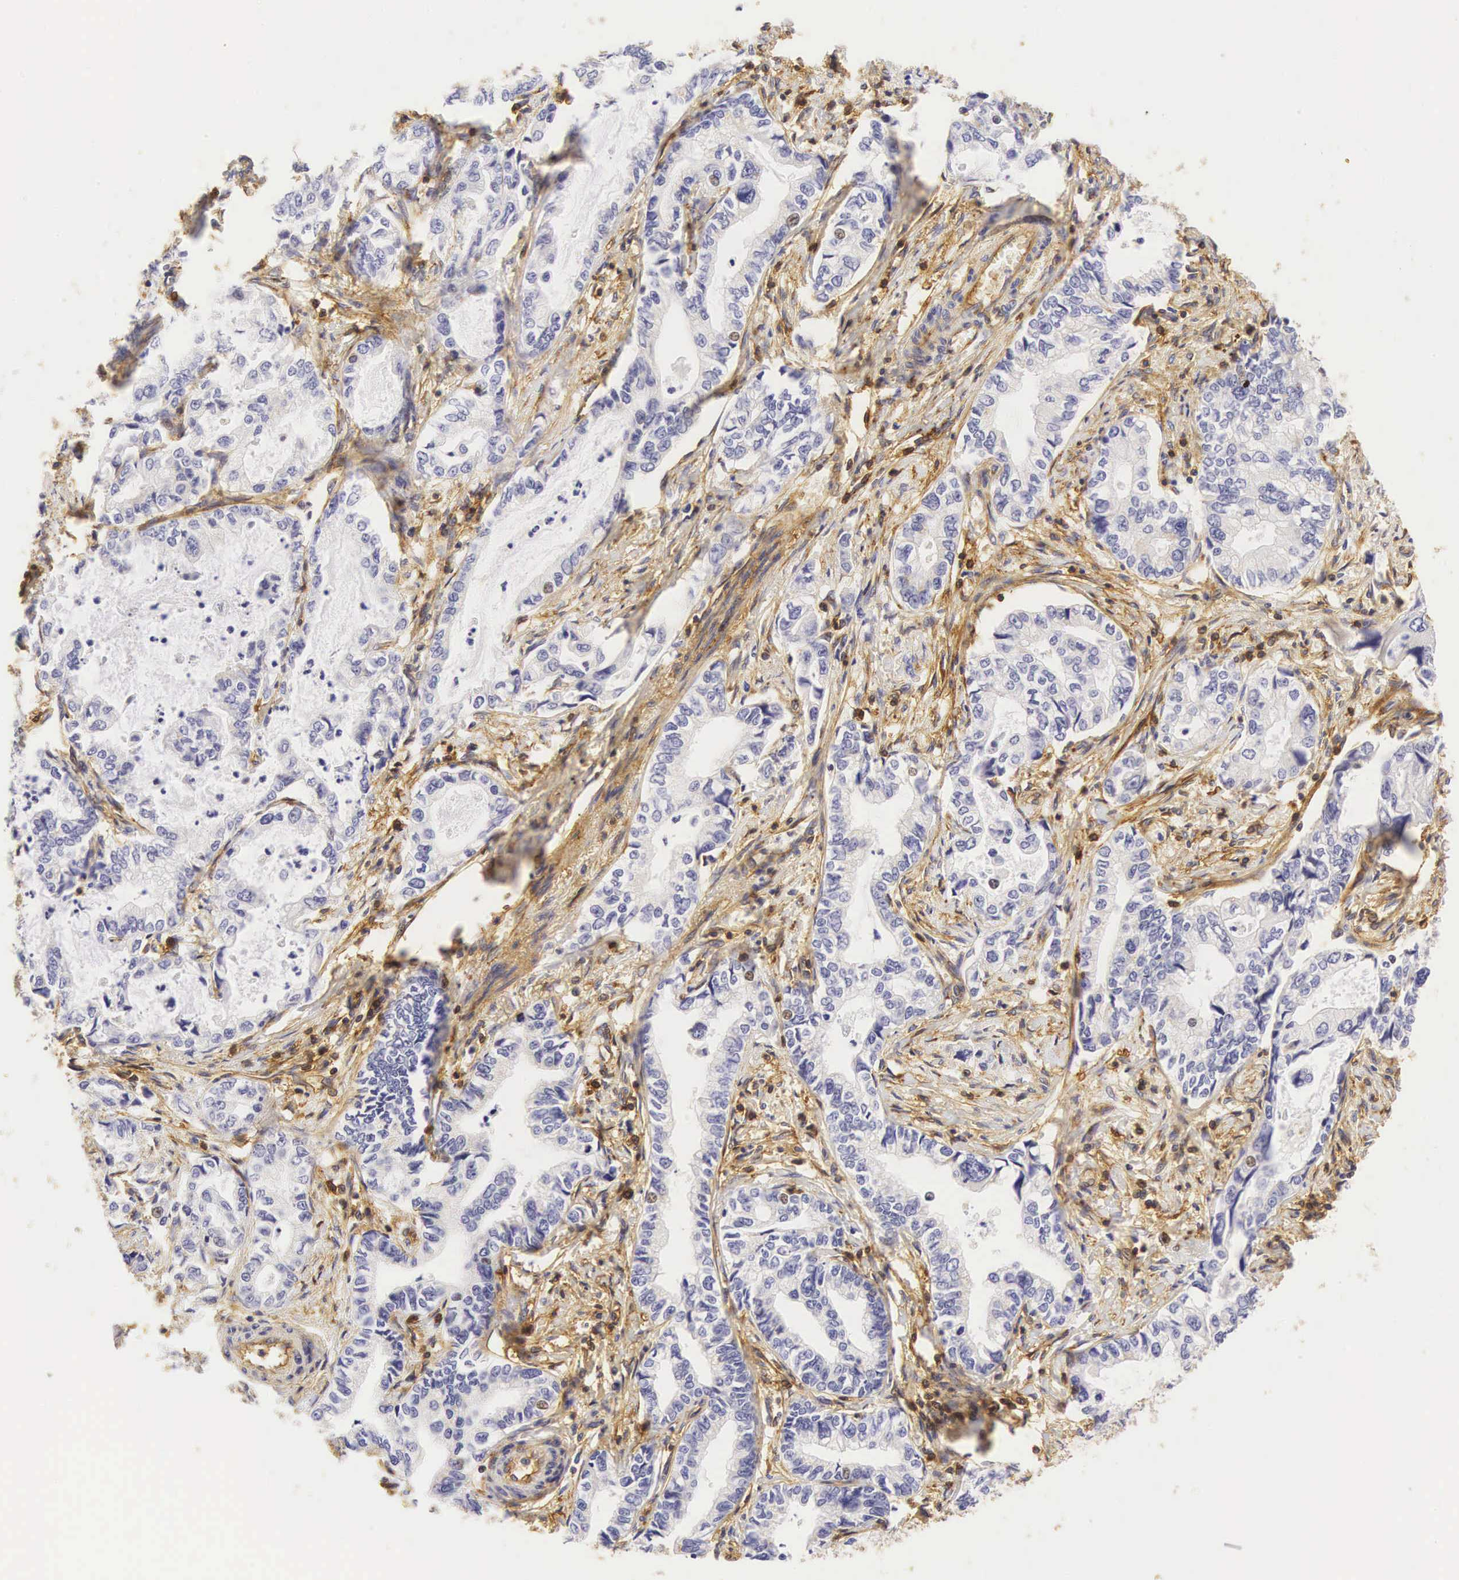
{"staining": {"intensity": "negative", "quantity": "none", "location": "none"}, "tissue": "stomach cancer", "cell_type": "Tumor cells", "image_type": "cancer", "snomed": [{"axis": "morphology", "description": "Adenocarcinoma, NOS"}, {"axis": "topography", "description": "Pancreas"}, {"axis": "topography", "description": "Stomach, upper"}], "caption": "This is an IHC histopathology image of stomach adenocarcinoma. There is no expression in tumor cells.", "gene": "CD99", "patient": {"sex": "male", "age": 77}}